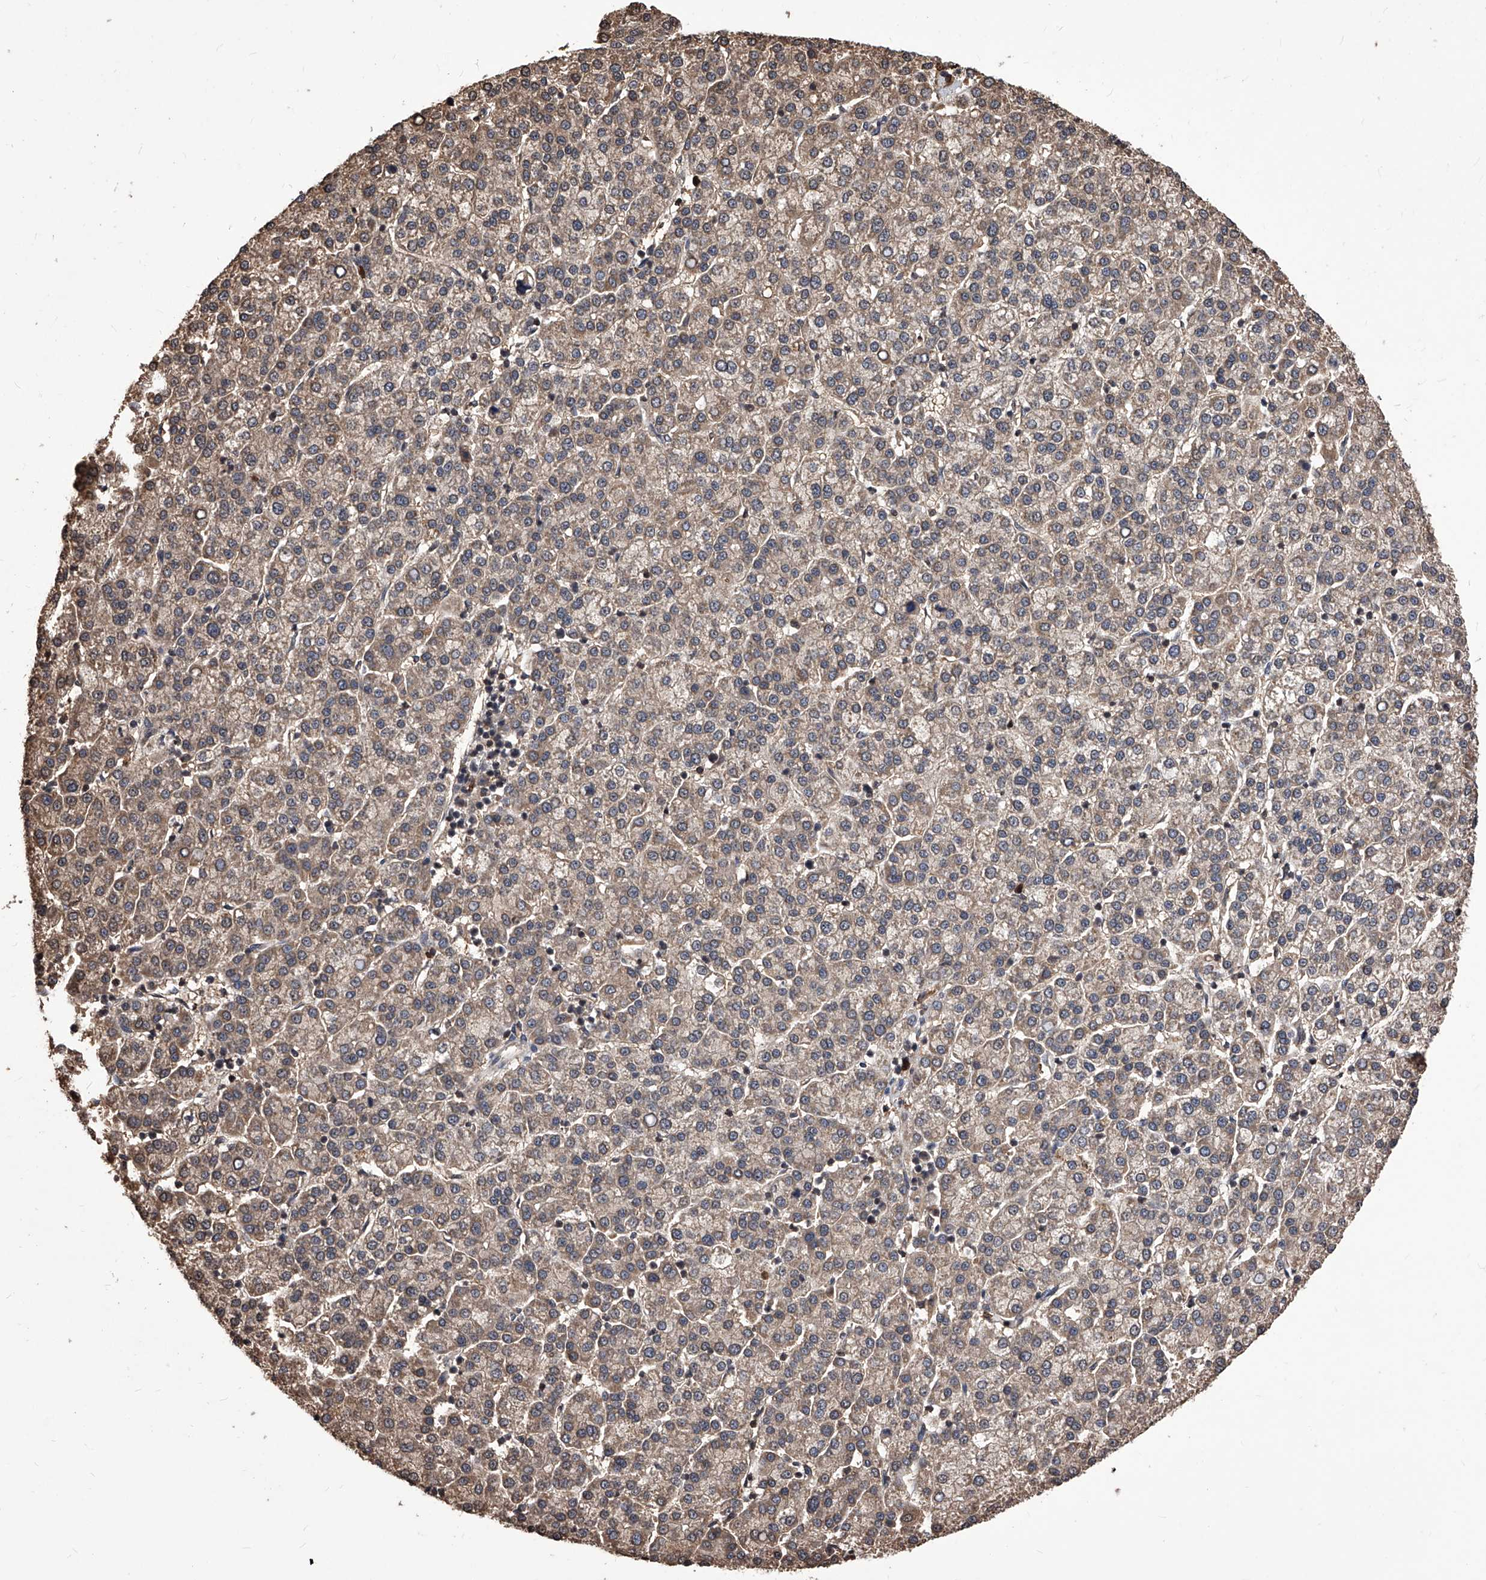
{"staining": {"intensity": "weak", "quantity": ">75%", "location": "cytoplasmic/membranous"}, "tissue": "liver cancer", "cell_type": "Tumor cells", "image_type": "cancer", "snomed": [{"axis": "morphology", "description": "Carcinoma, Hepatocellular, NOS"}, {"axis": "topography", "description": "Liver"}], "caption": "This histopathology image exhibits immunohistochemistry staining of liver cancer (hepatocellular carcinoma), with low weak cytoplasmic/membranous expression in about >75% of tumor cells.", "gene": "ID1", "patient": {"sex": "female", "age": 58}}